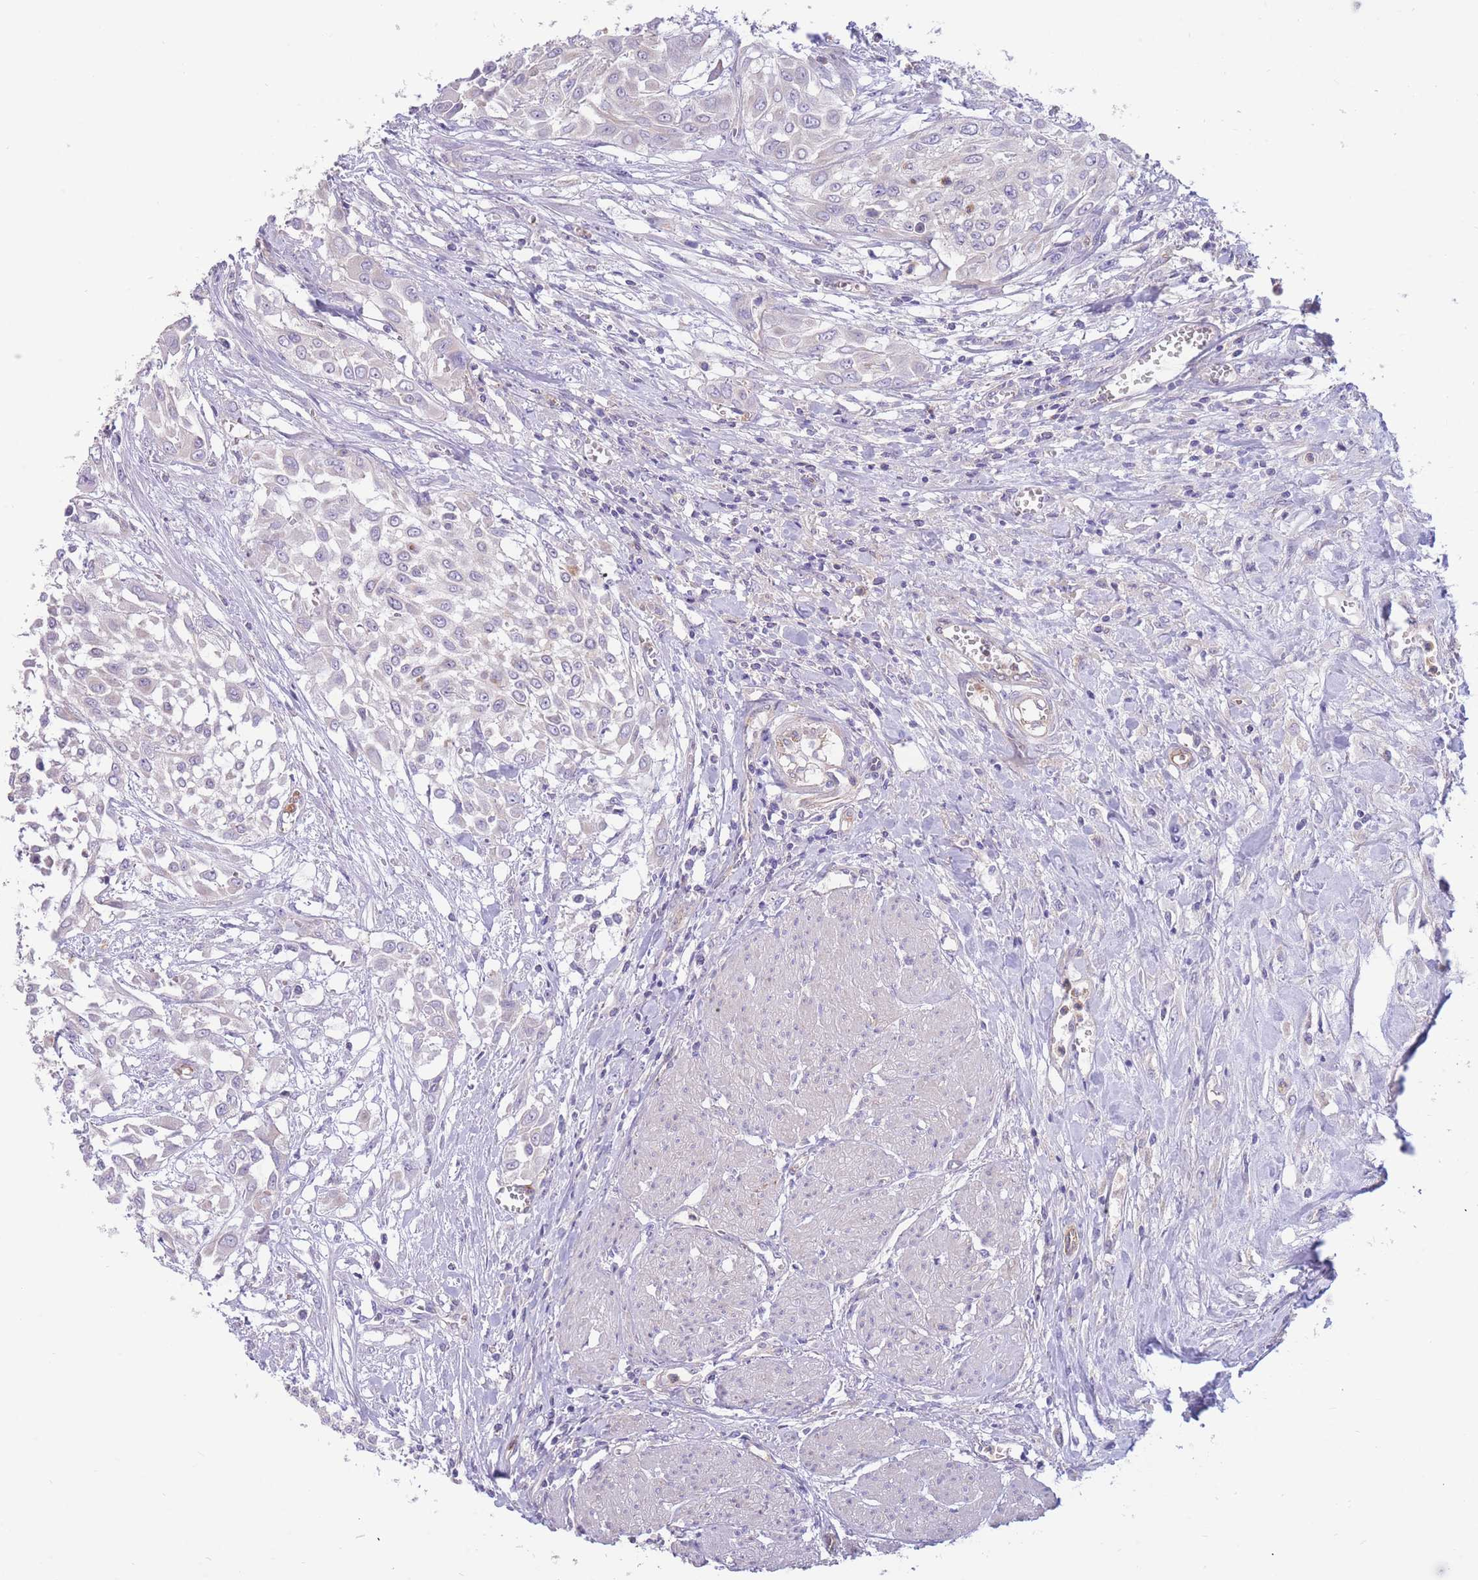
{"staining": {"intensity": "negative", "quantity": "none", "location": "none"}, "tissue": "urothelial cancer", "cell_type": "Tumor cells", "image_type": "cancer", "snomed": [{"axis": "morphology", "description": "Urothelial carcinoma, High grade"}, {"axis": "topography", "description": "Urinary bladder"}], "caption": "The micrograph shows no significant positivity in tumor cells of high-grade urothelial carcinoma. (Immunohistochemistry, brightfield microscopy, high magnification).", "gene": "SULT1A1", "patient": {"sex": "male", "age": 57}}